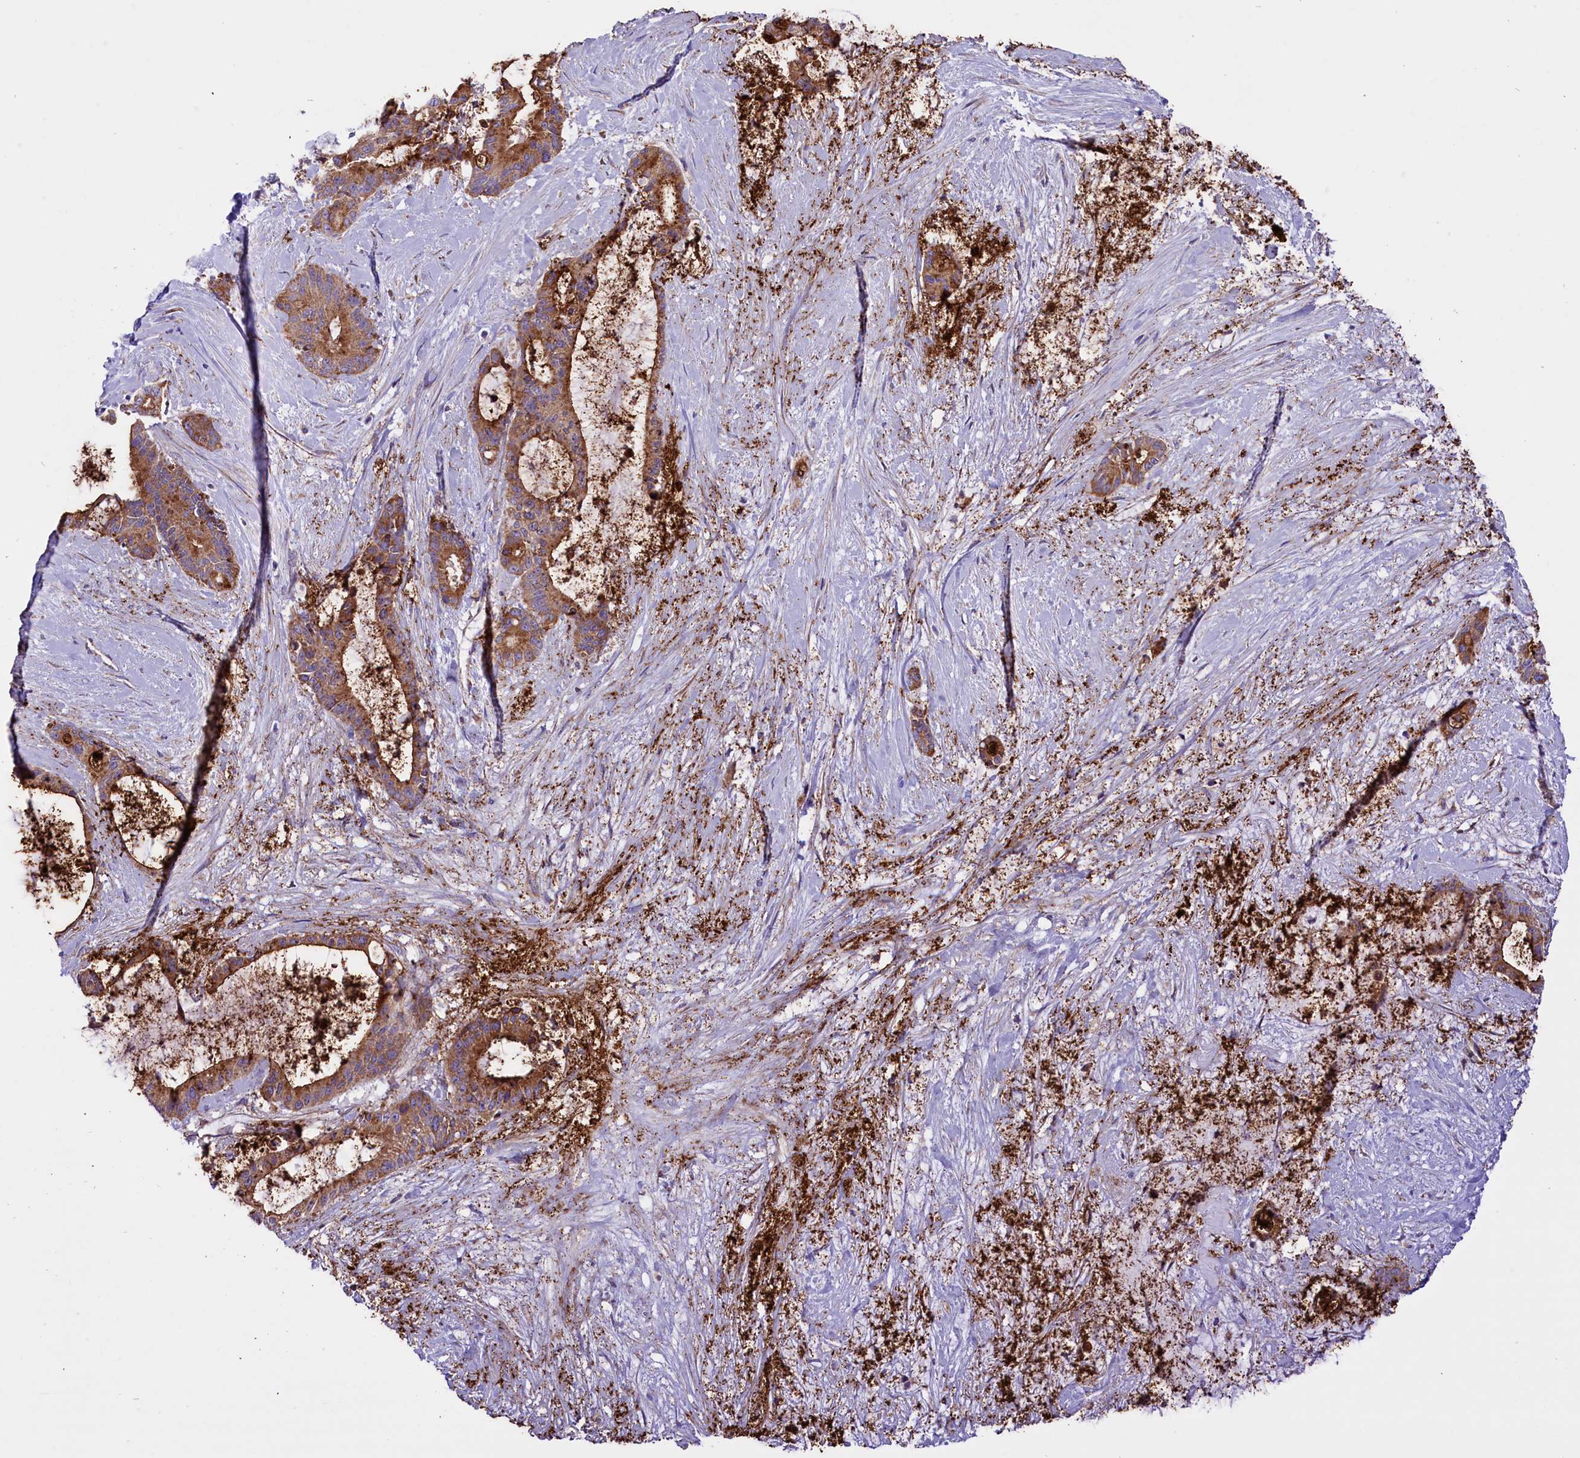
{"staining": {"intensity": "moderate", "quantity": ">75%", "location": "cytoplasmic/membranous"}, "tissue": "liver cancer", "cell_type": "Tumor cells", "image_type": "cancer", "snomed": [{"axis": "morphology", "description": "Normal tissue, NOS"}, {"axis": "morphology", "description": "Cholangiocarcinoma"}, {"axis": "topography", "description": "Liver"}, {"axis": "topography", "description": "Peripheral nerve tissue"}], "caption": "Protein analysis of cholangiocarcinoma (liver) tissue exhibits moderate cytoplasmic/membranous positivity in about >75% of tumor cells. (DAB = brown stain, brightfield microscopy at high magnification).", "gene": "PTPRU", "patient": {"sex": "female", "age": 73}}